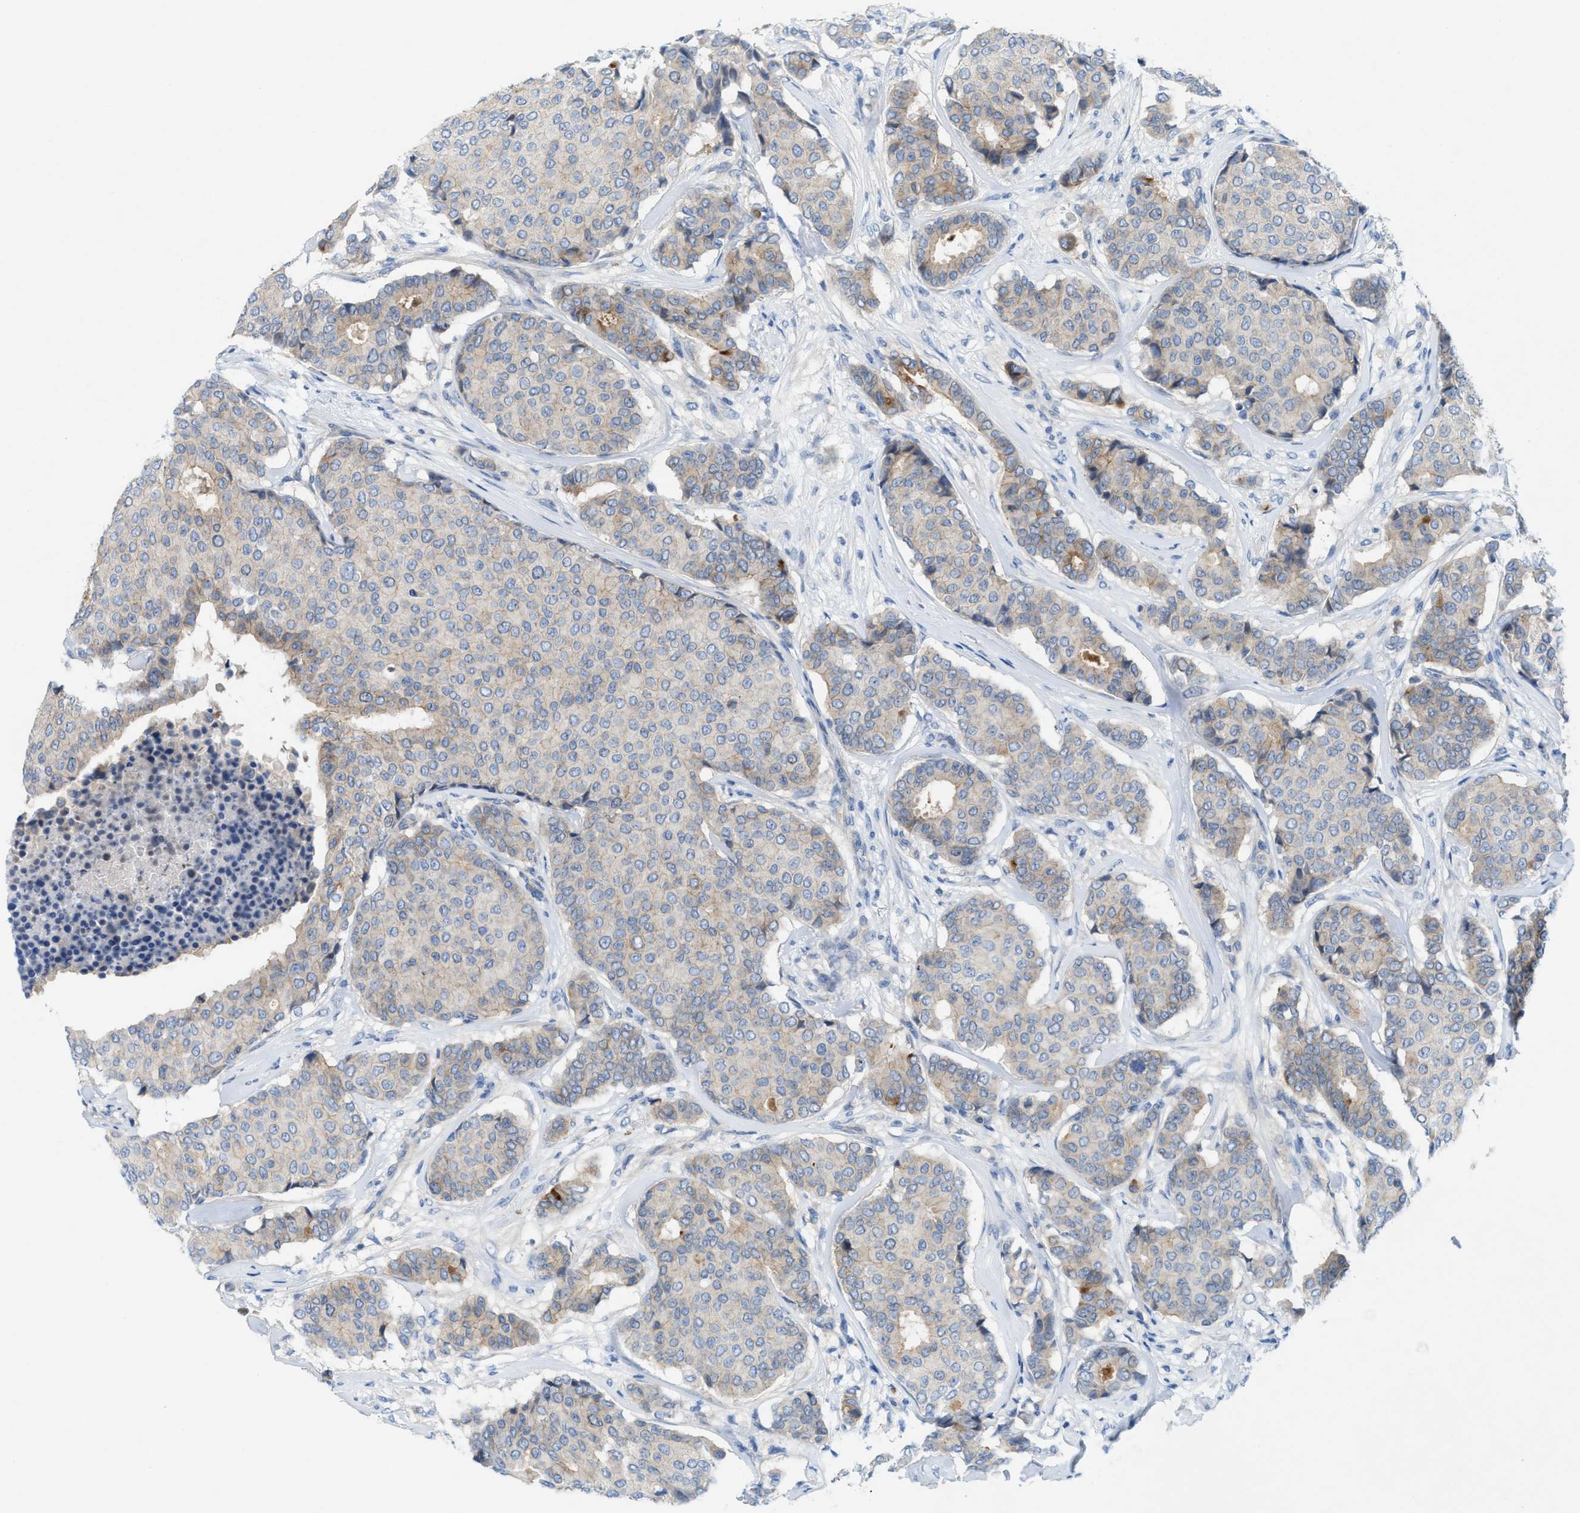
{"staining": {"intensity": "weak", "quantity": "<25%", "location": "cytoplasmic/membranous"}, "tissue": "breast cancer", "cell_type": "Tumor cells", "image_type": "cancer", "snomed": [{"axis": "morphology", "description": "Duct carcinoma"}, {"axis": "topography", "description": "Breast"}], "caption": "IHC histopathology image of human breast cancer (intraductal carcinoma) stained for a protein (brown), which reveals no expression in tumor cells. (DAB immunohistochemistry (IHC), high magnification).", "gene": "CMTM1", "patient": {"sex": "female", "age": 75}}